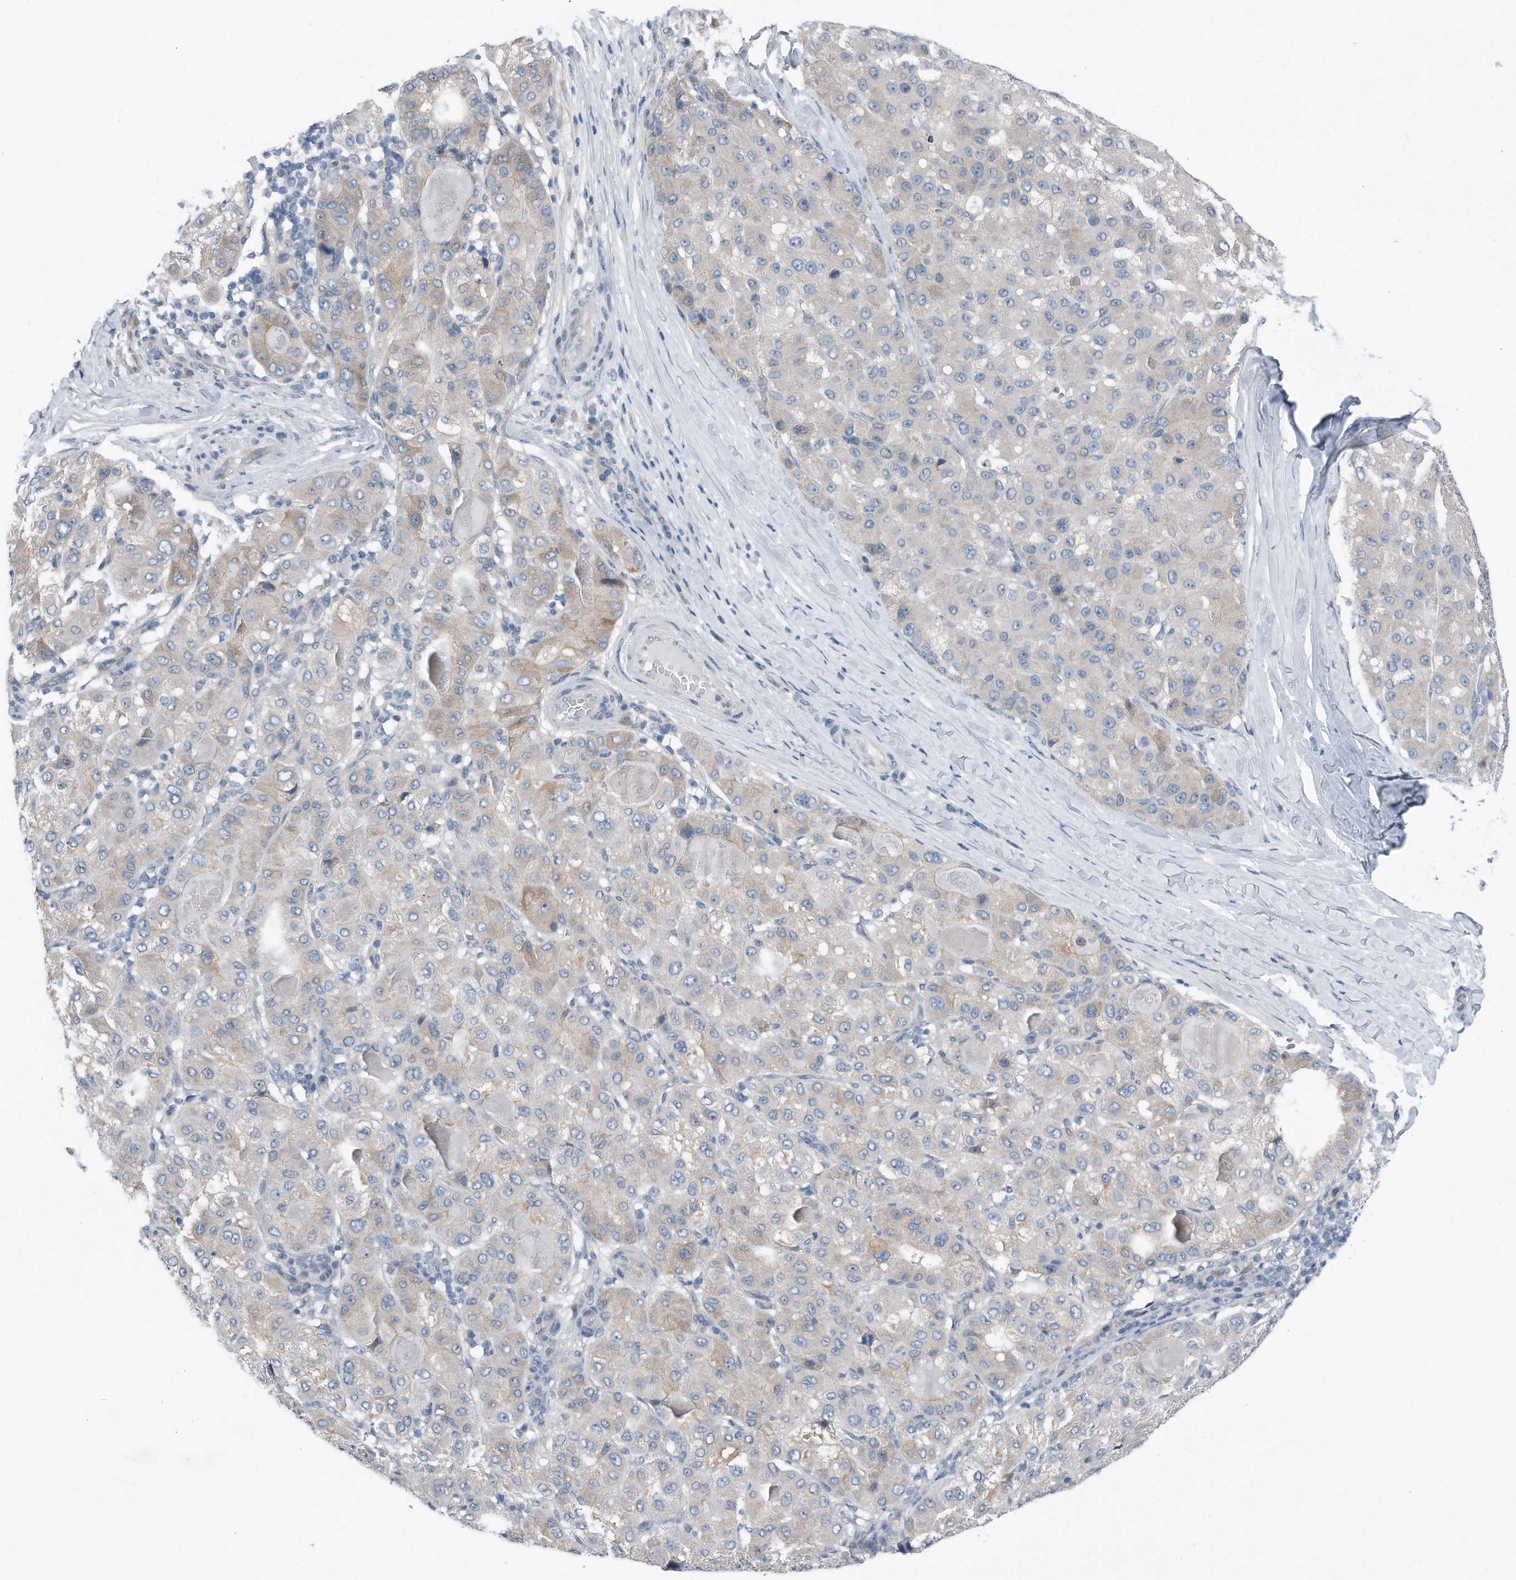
{"staining": {"intensity": "weak", "quantity": "<25%", "location": "cytoplasmic/membranous"}, "tissue": "liver cancer", "cell_type": "Tumor cells", "image_type": "cancer", "snomed": [{"axis": "morphology", "description": "Carcinoma, Hepatocellular, NOS"}, {"axis": "topography", "description": "Liver"}], "caption": "High power microscopy histopathology image of an immunohistochemistry (IHC) photomicrograph of liver cancer, revealing no significant staining in tumor cells.", "gene": "YRDC", "patient": {"sex": "male", "age": 80}}